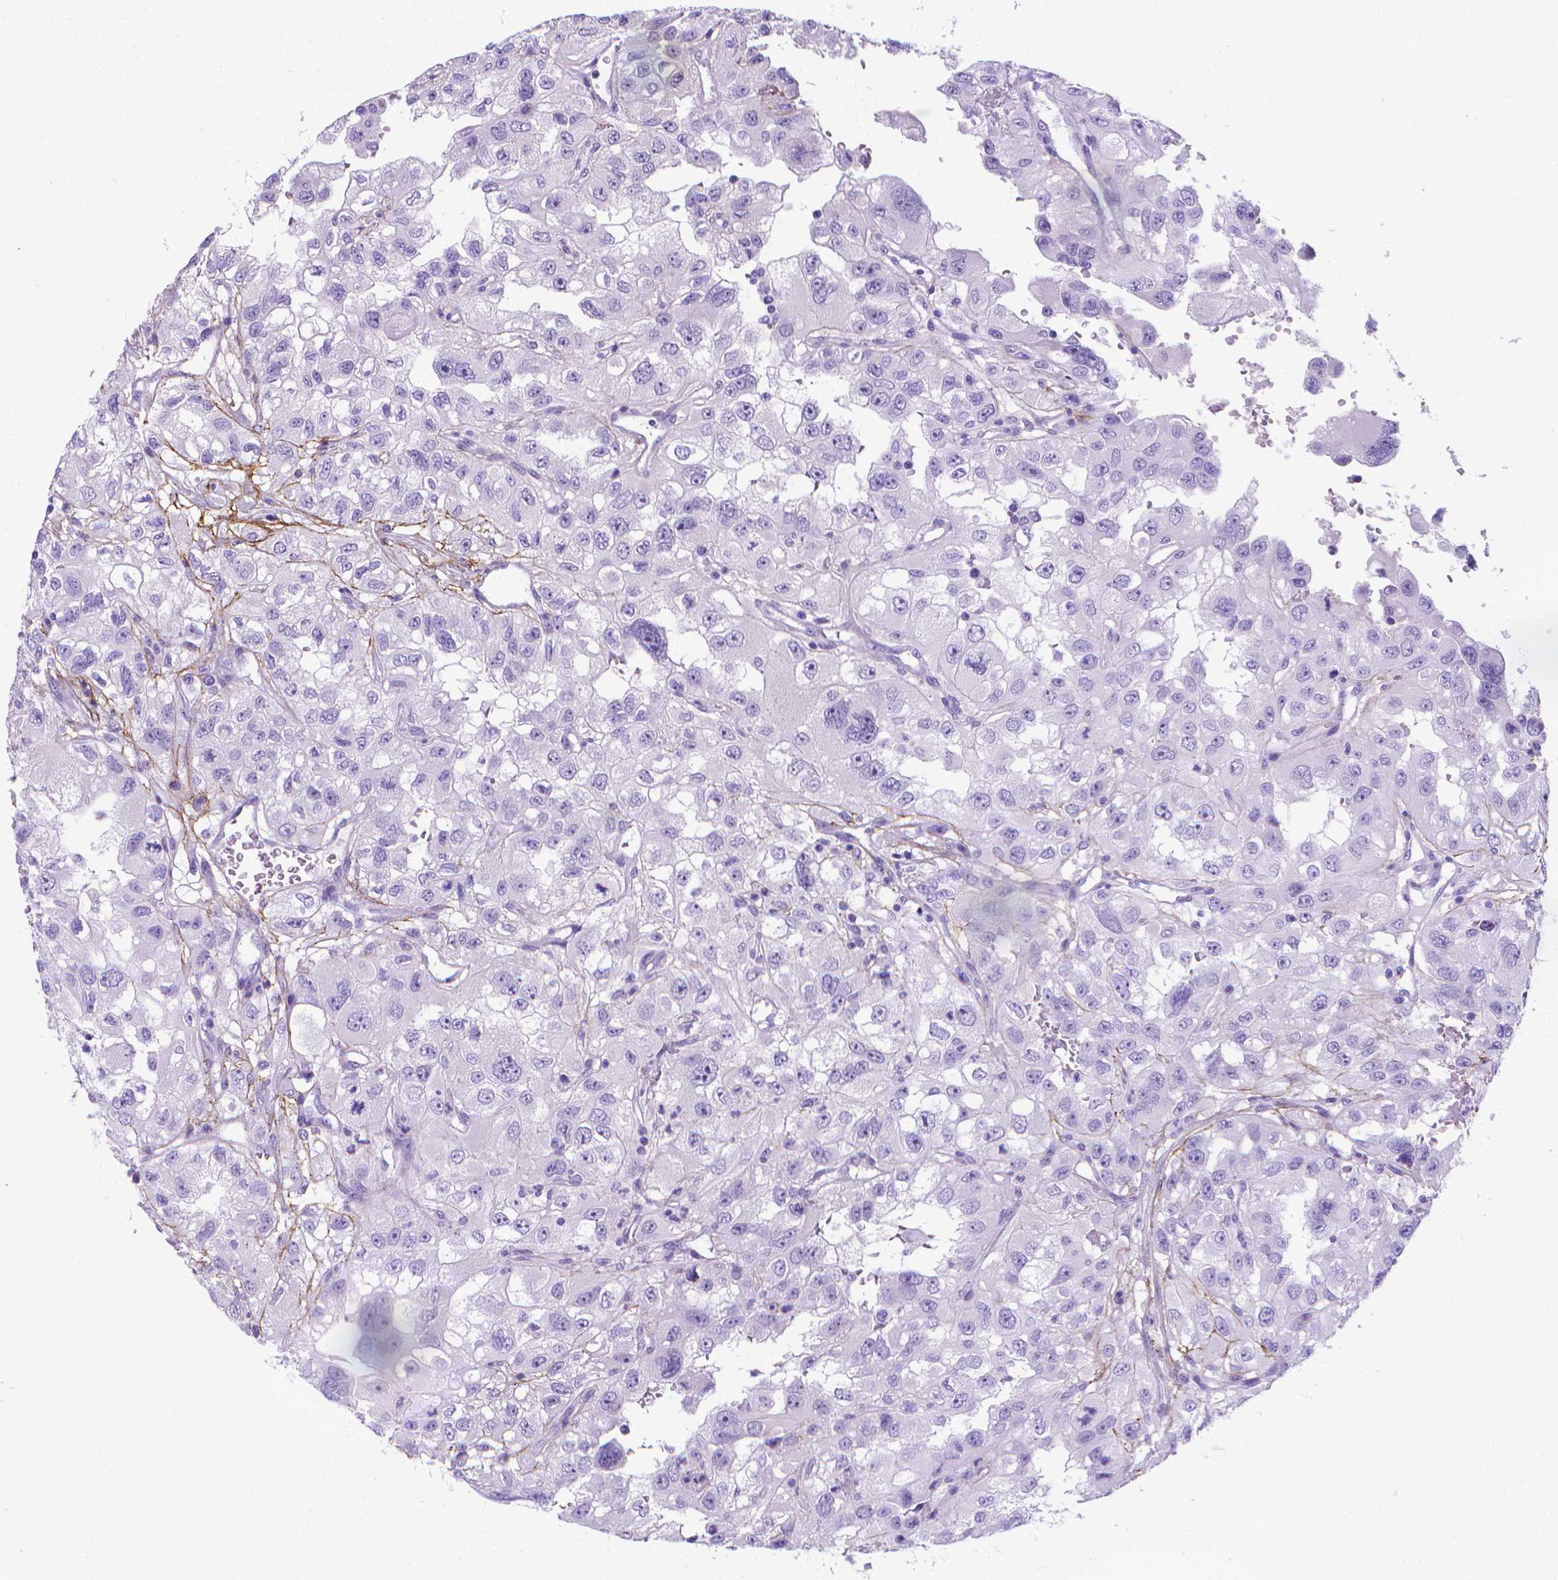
{"staining": {"intensity": "negative", "quantity": "none", "location": "none"}, "tissue": "renal cancer", "cell_type": "Tumor cells", "image_type": "cancer", "snomed": [{"axis": "morphology", "description": "Adenocarcinoma, NOS"}, {"axis": "topography", "description": "Kidney"}], "caption": "The photomicrograph demonstrates no staining of tumor cells in renal cancer (adenocarcinoma).", "gene": "MFAP2", "patient": {"sex": "male", "age": 64}}